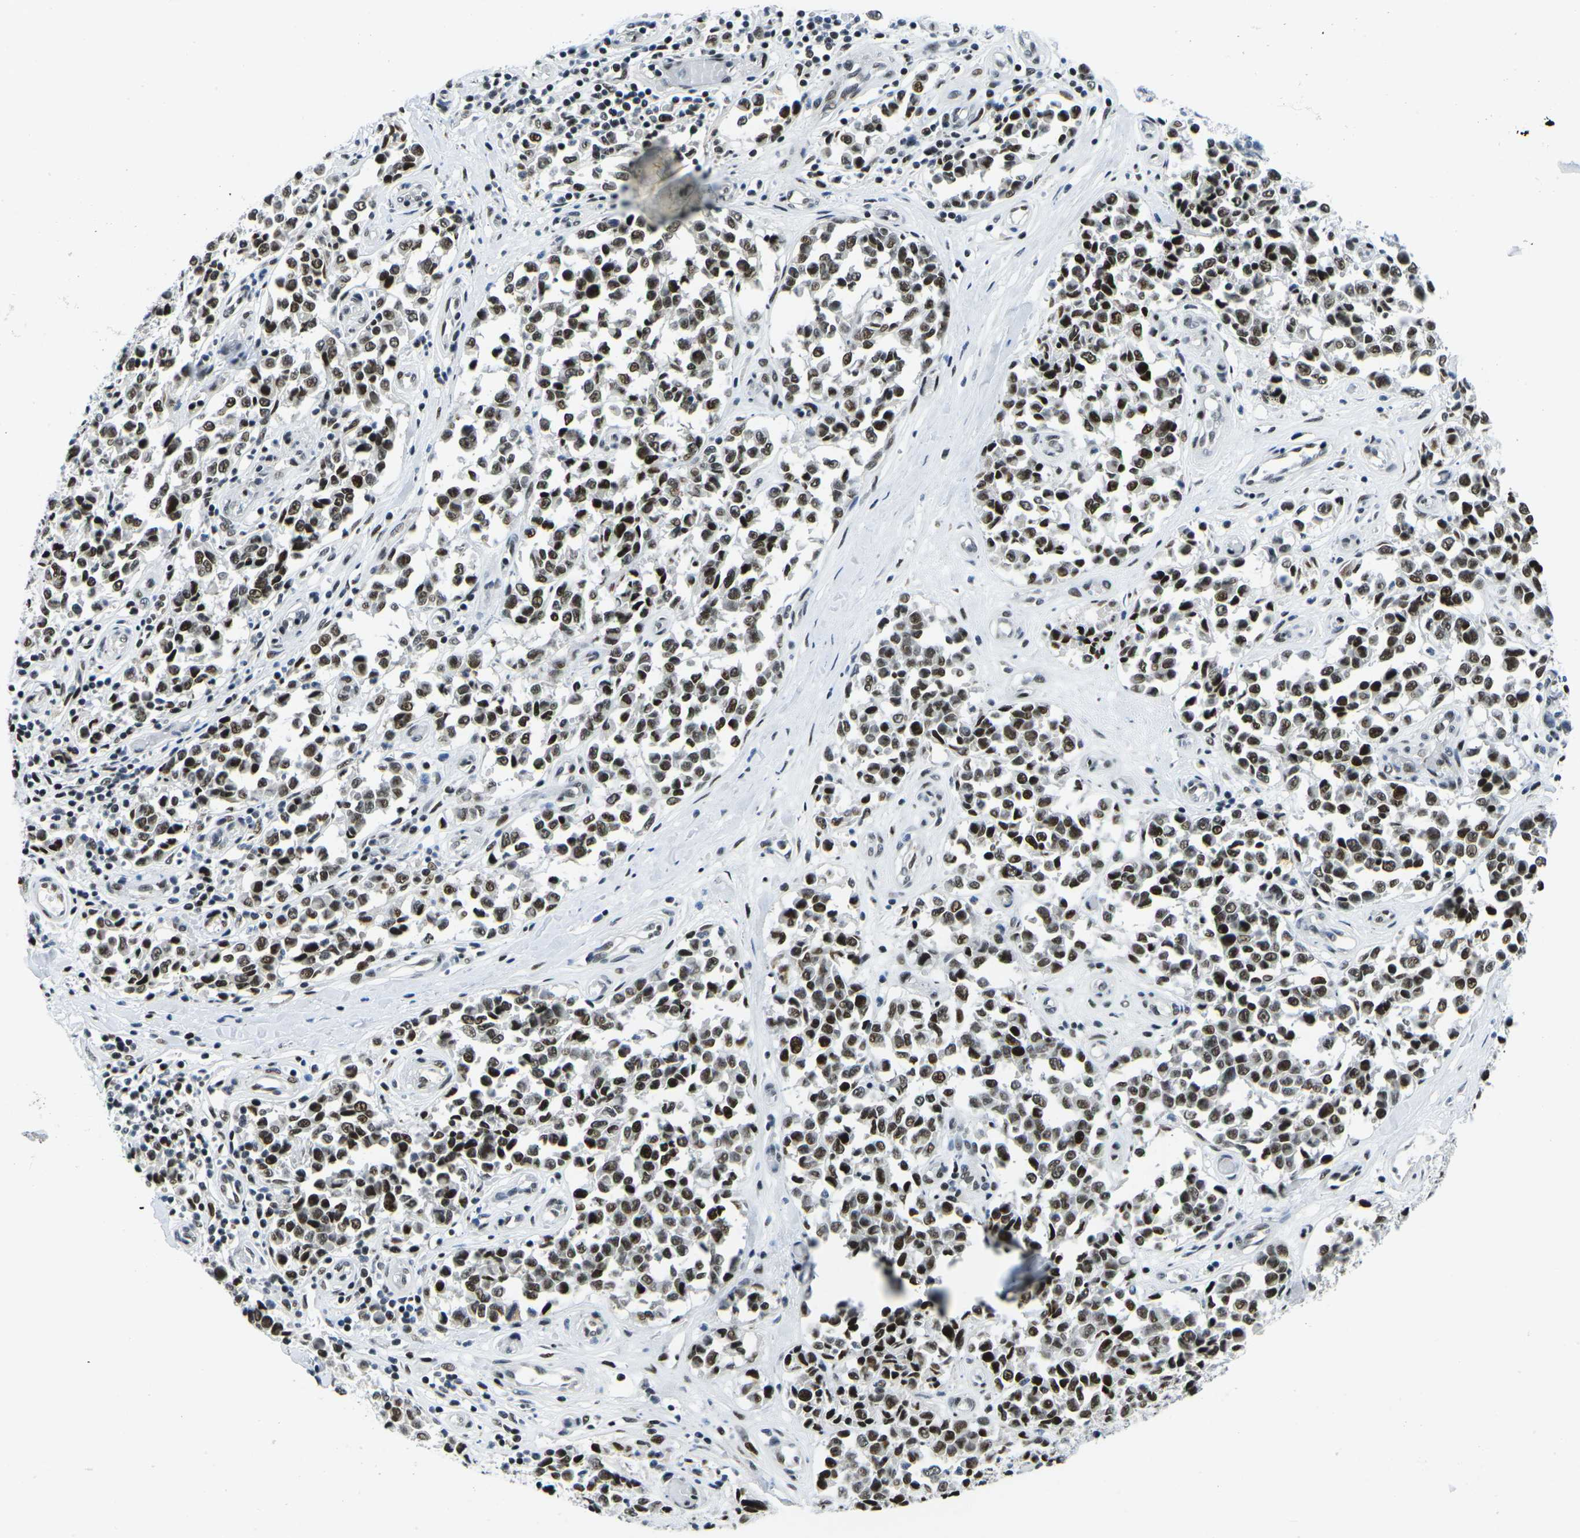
{"staining": {"intensity": "strong", "quantity": "25%-75%", "location": "nuclear"}, "tissue": "melanoma", "cell_type": "Tumor cells", "image_type": "cancer", "snomed": [{"axis": "morphology", "description": "Malignant melanoma, NOS"}, {"axis": "topography", "description": "Skin"}], "caption": "Malignant melanoma was stained to show a protein in brown. There is high levels of strong nuclear staining in about 25%-75% of tumor cells.", "gene": "PRPF8", "patient": {"sex": "female", "age": 64}}